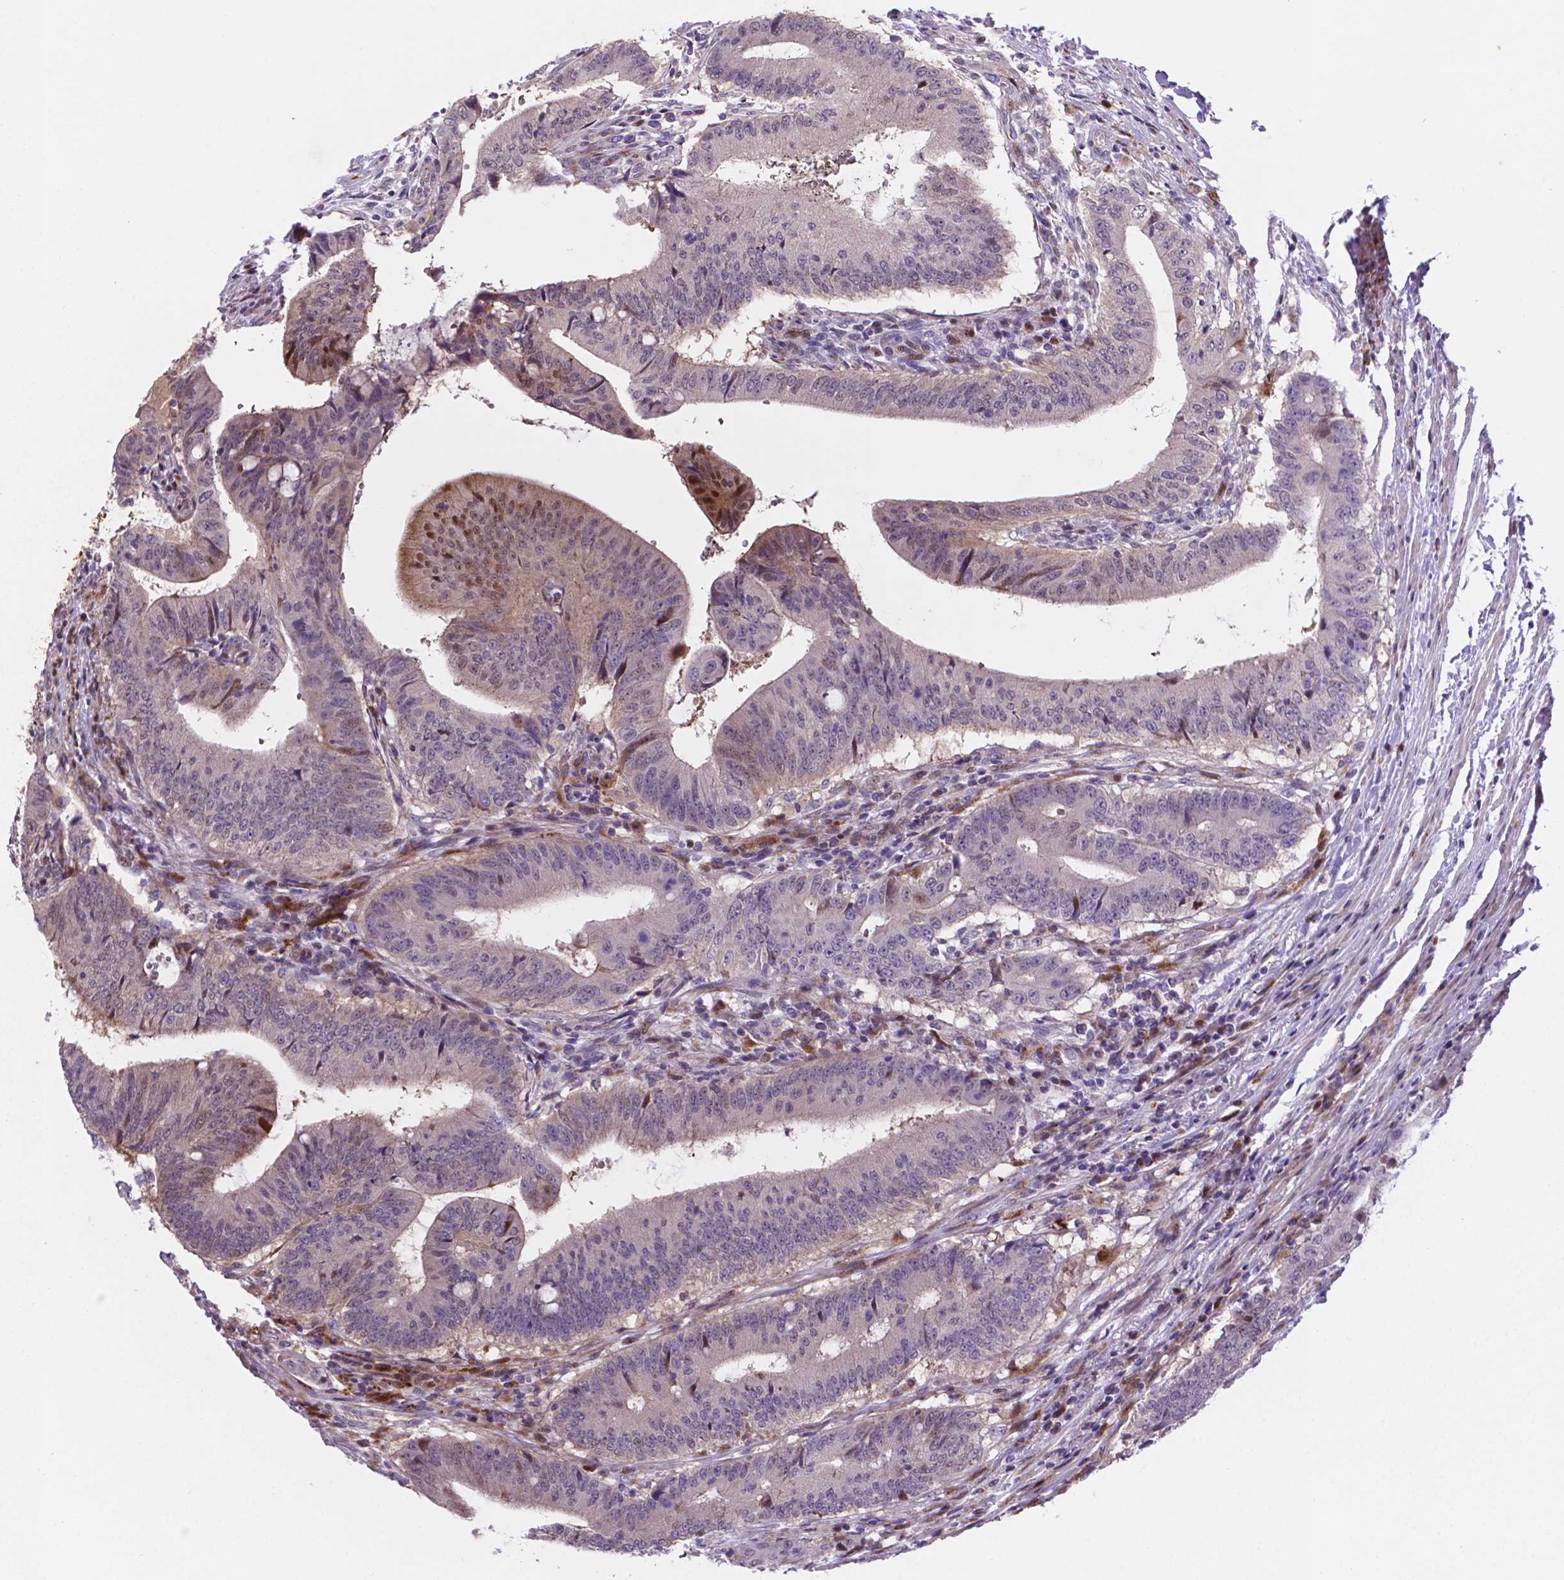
{"staining": {"intensity": "moderate", "quantity": "<25%", "location": "nuclear"}, "tissue": "colorectal cancer", "cell_type": "Tumor cells", "image_type": "cancer", "snomed": [{"axis": "morphology", "description": "Adenocarcinoma, NOS"}, {"axis": "topography", "description": "Colon"}], "caption": "This is a micrograph of immunohistochemistry (IHC) staining of adenocarcinoma (colorectal), which shows moderate positivity in the nuclear of tumor cells.", "gene": "TM4SF20", "patient": {"sex": "female", "age": 43}}